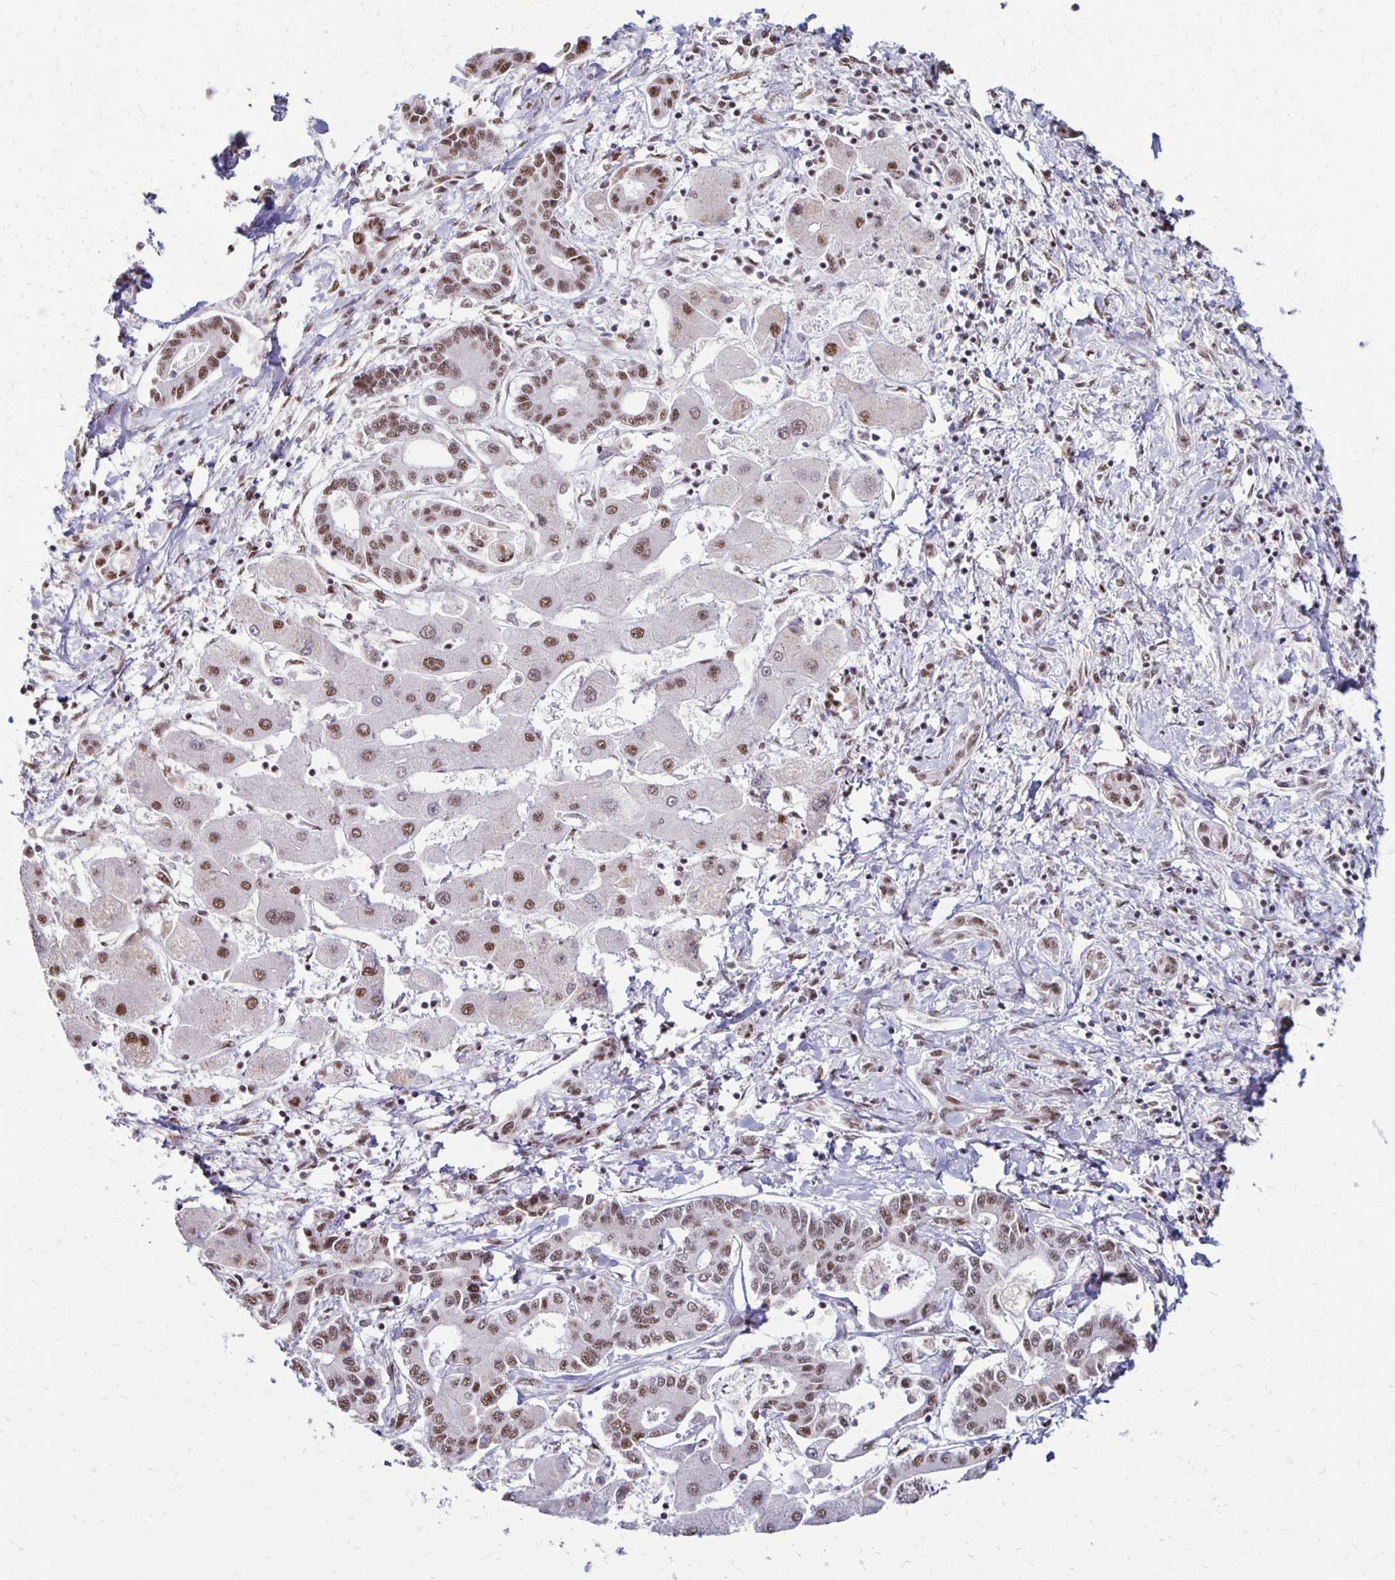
{"staining": {"intensity": "moderate", "quantity": ">75%", "location": "nuclear"}, "tissue": "liver cancer", "cell_type": "Tumor cells", "image_type": "cancer", "snomed": [{"axis": "morphology", "description": "Cholangiocarcinoma"}, {"axis": "topography", "description": "Liver"}], "caption": "Moderate nuclear staining is identified in about >75% of tumor cells in liver cancer (cholangiocarcinoma).", "gene": "DAGLA", "patient": {"sex": "male", "age": 66}}